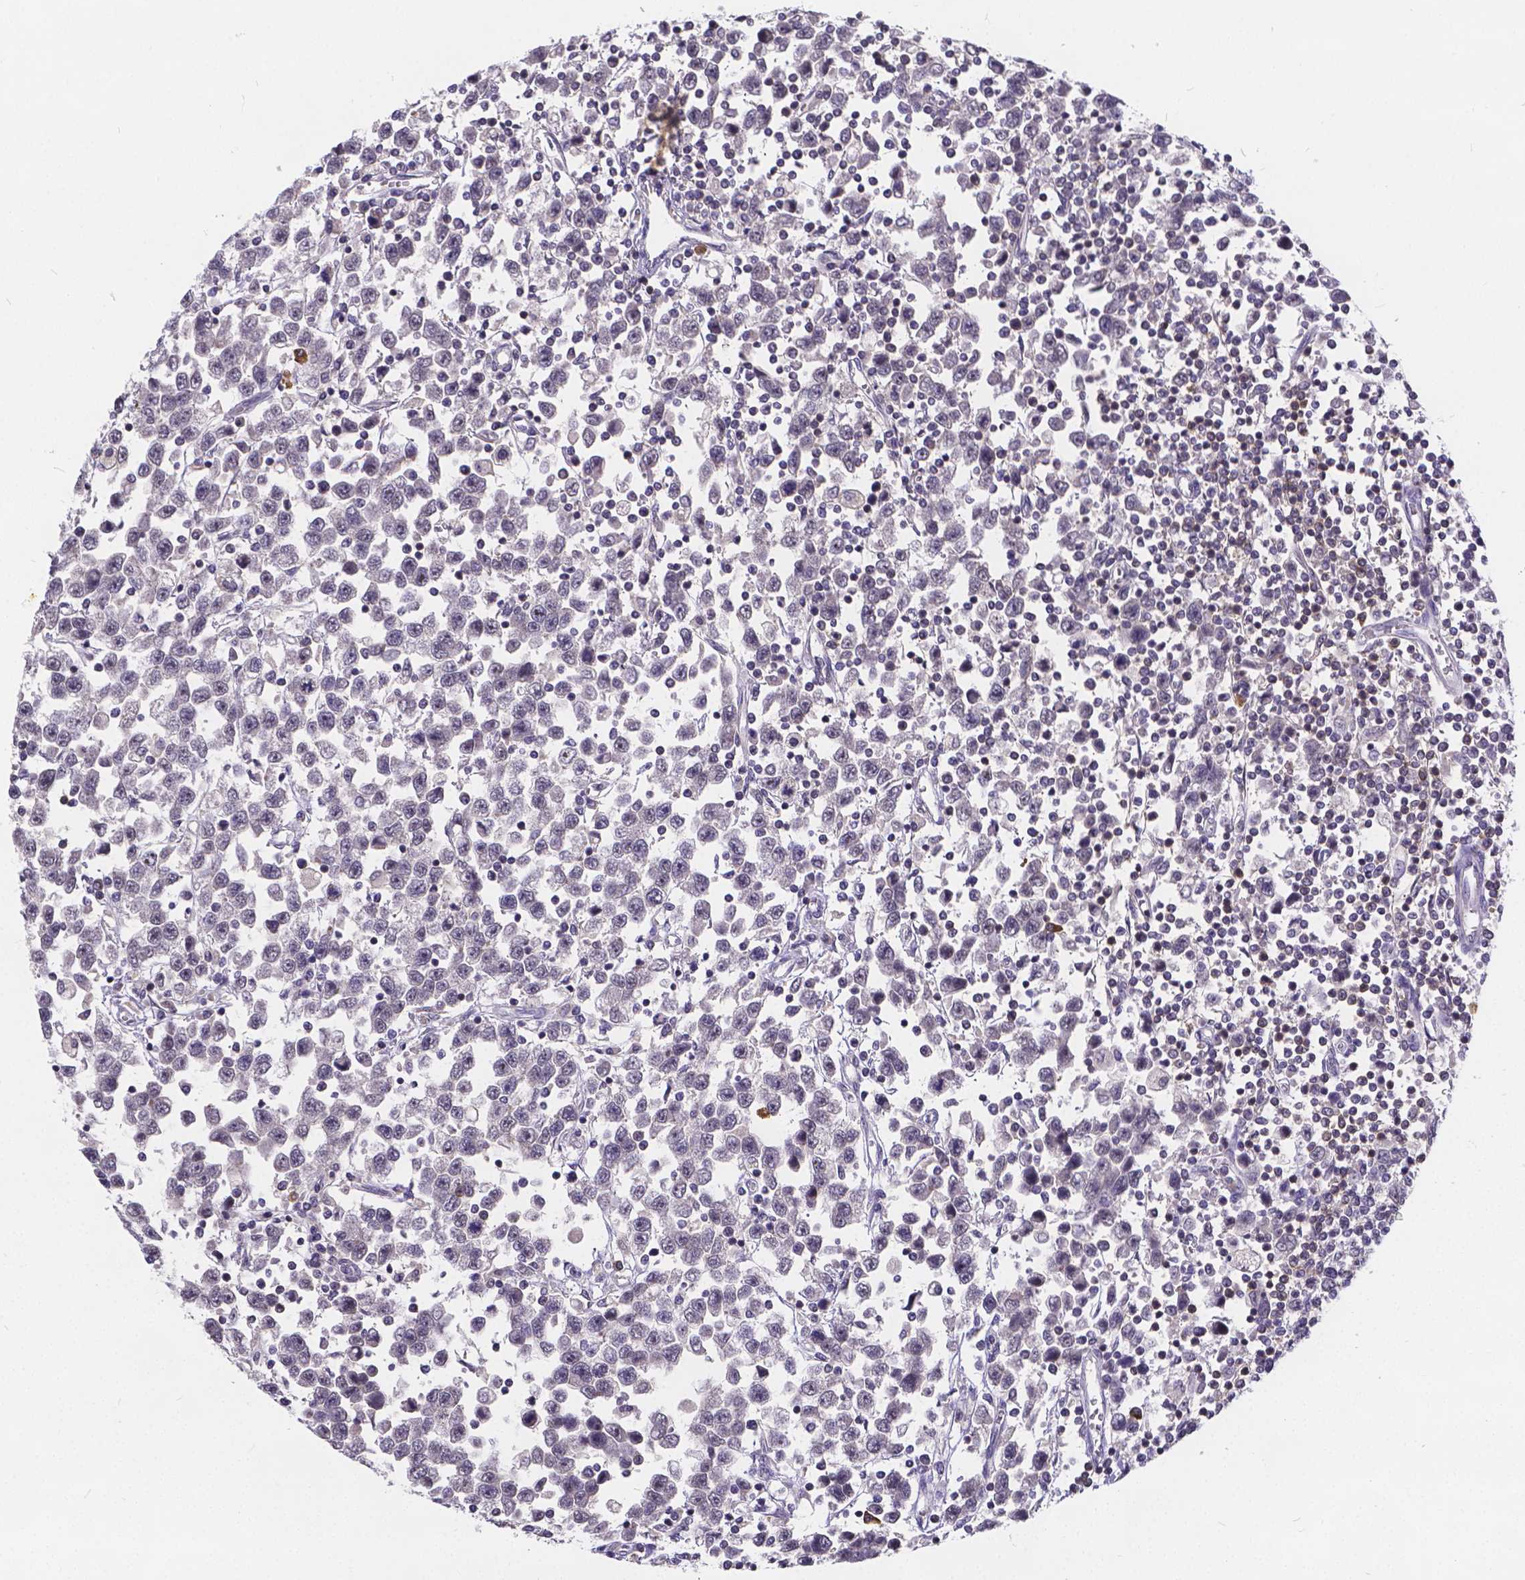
{"staining": {"intensity": "negative", "quantity": "none", "location": "none"}, "tissue": "testis cancer", "cell_type": "Tumor cells", "image_type": "cancer", "snomed": [{"axis": "morphology", "description": "Seminoma, NOS"}, {"axis": "topography", "description": "Testis"}], "caption": "IHC micrograph of neoplastic tissue: testis cancer stained with DAB (3,3'-diaminobenzidine) exhibits no significant protein expression in tumor cells.", "gene": "GLRB", "patient": {"sex": "male", "age": 34}}